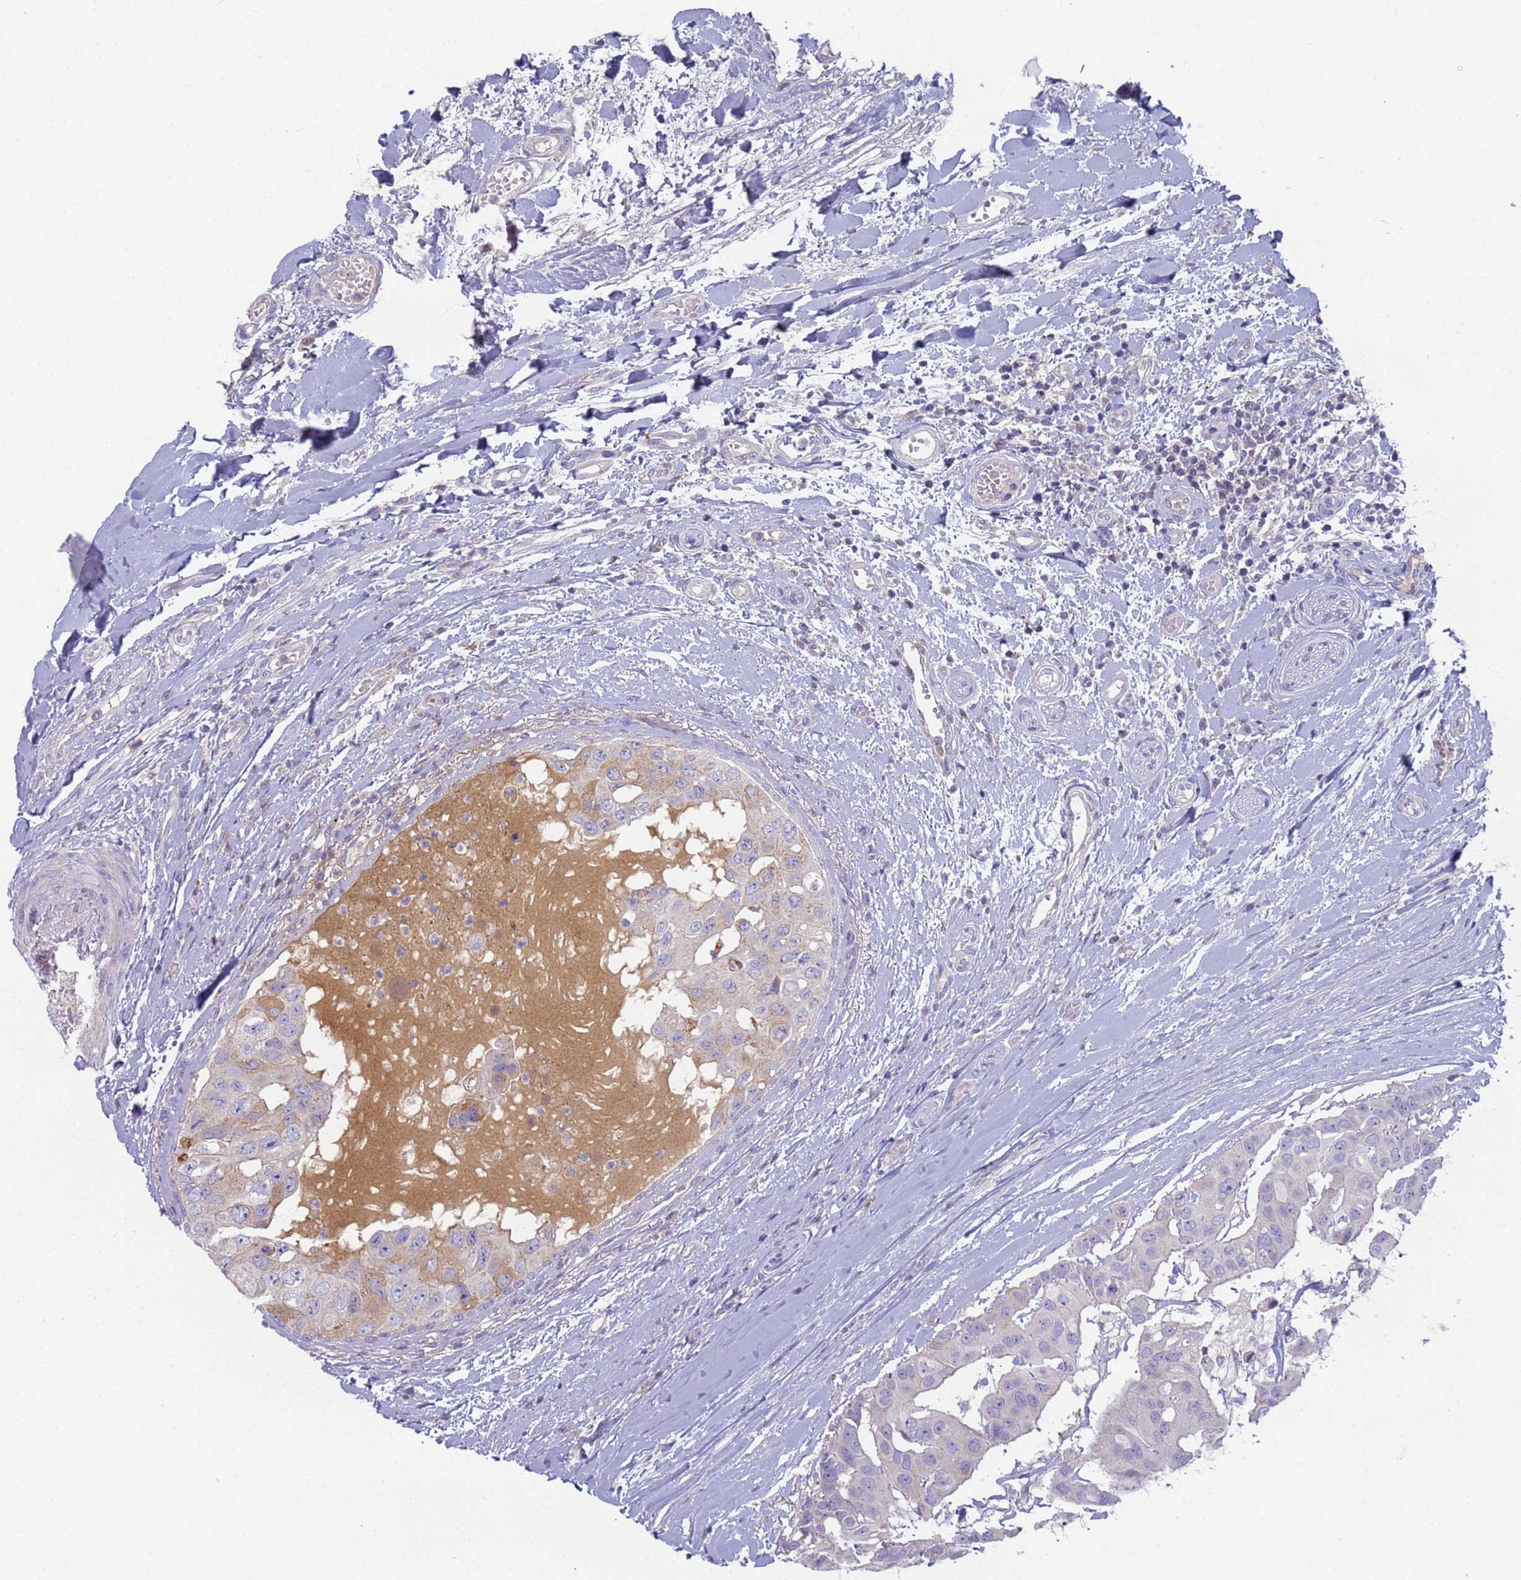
{"staining": {"intensity": "negative", "quantity": "none", "location": "none"}, "tissue": "head and neck cancer", "cell_type": "Tumor cells", "image_type": "cancer", "snomed": [{"axis": "morphology", "description": "Adenocarcinoma, NOS"}, {"axis": "morphology", "description": "Adenocarcinoma, metastatic, NOS"}, {"axis": "topography", "description": "Head-Neck"}], "caption": "This is an immunohistochemistry (IHC) photomicrograph of human head and neck cancer (adenocarcinoma). There is no expression in tumor cells.", "gene": "CR1", "patient": {"sex": "male", "age": 75}}